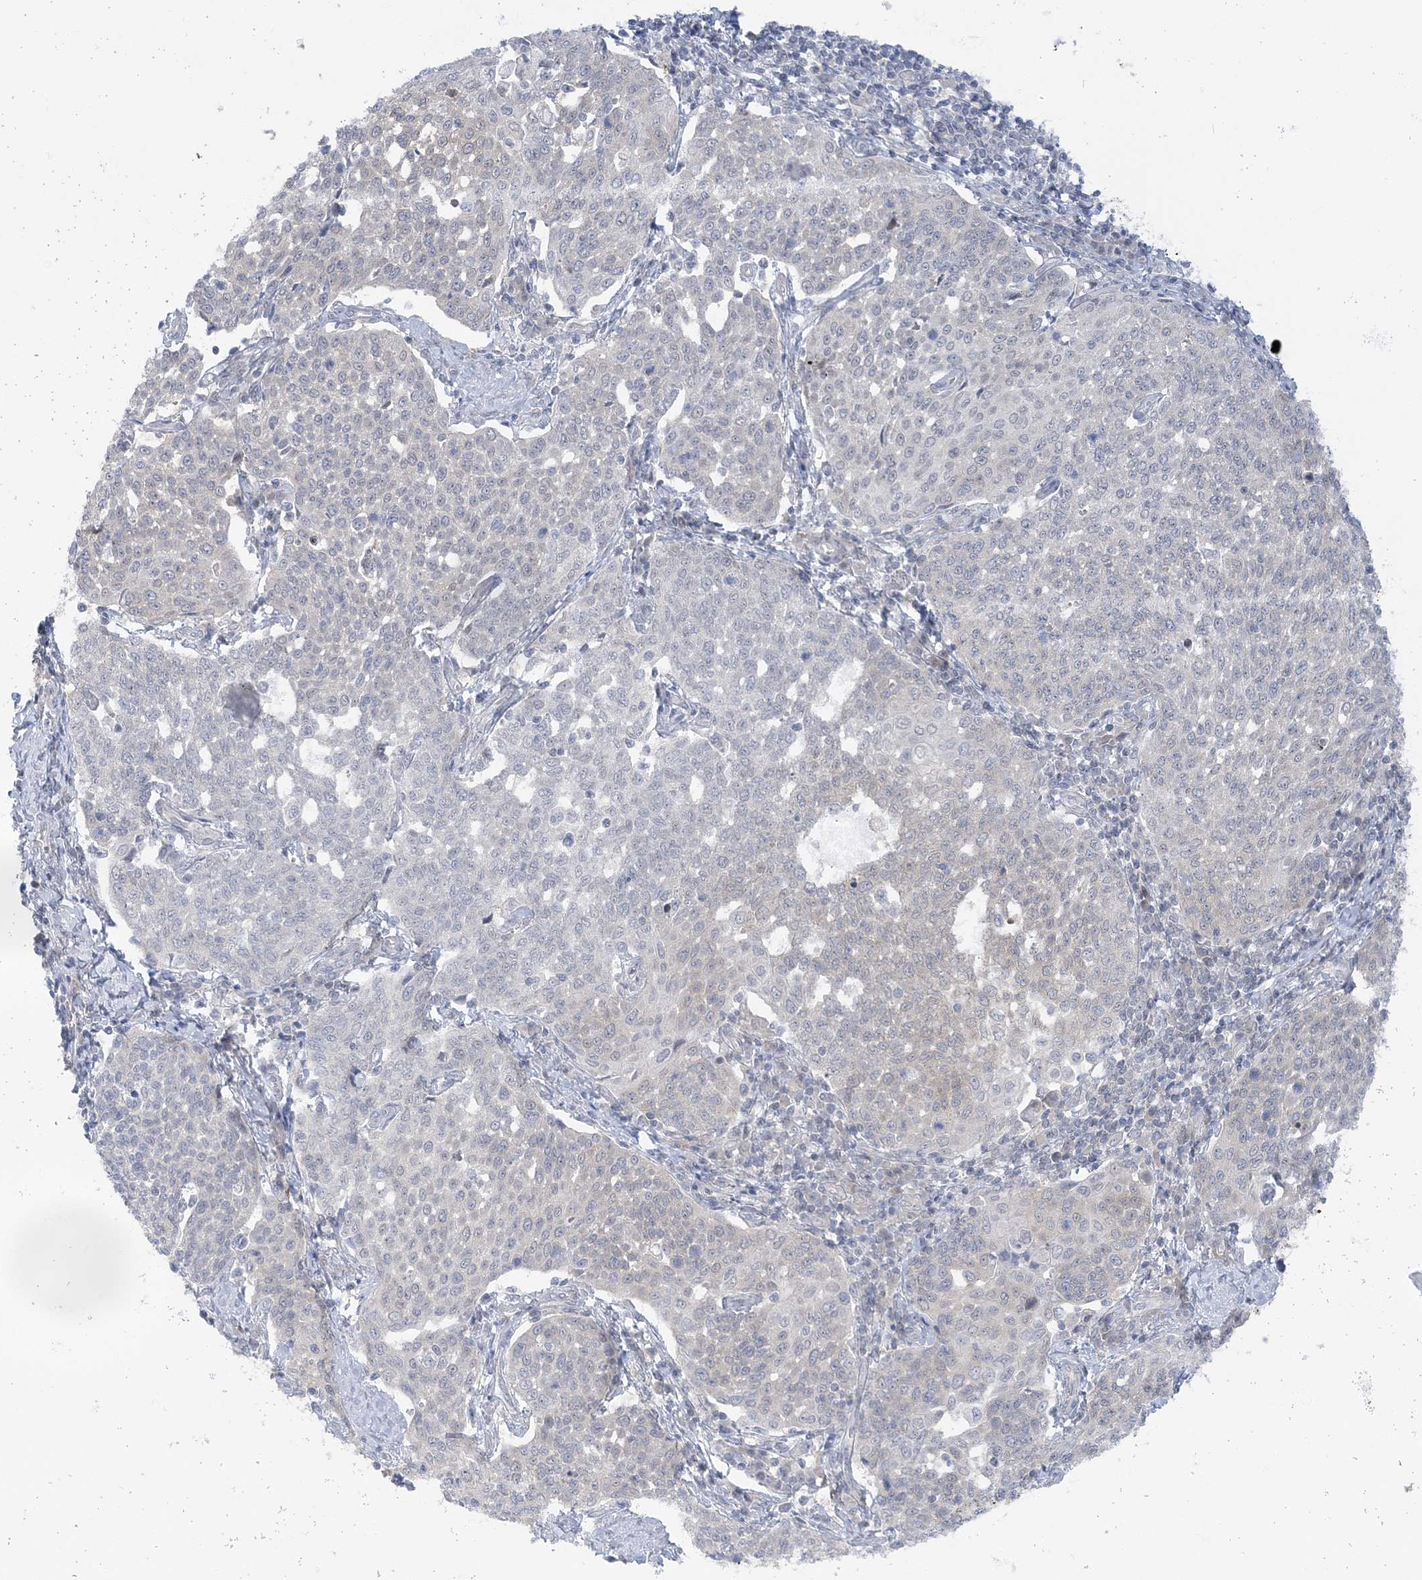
{"staining": {"intensity": "negative", "quantity": "none", "location": "none"}, "tissue": "cervical cancer", "cell_type": "Tumor cells", "image_type": "cancer", "snomed": [{"axis": "morphology", "description": "Squamous cell carcinoma, NOS"}, {"axis": "topography", "description": "Cervix"}], "caption": "DAB (3,3'-diaminobenzidine) immunohistochemical staining of cervical cancer demonstrates no significant staining in tumor cells.", "gene": "THADA", "patient": {"sex": "female", "age": 34}}